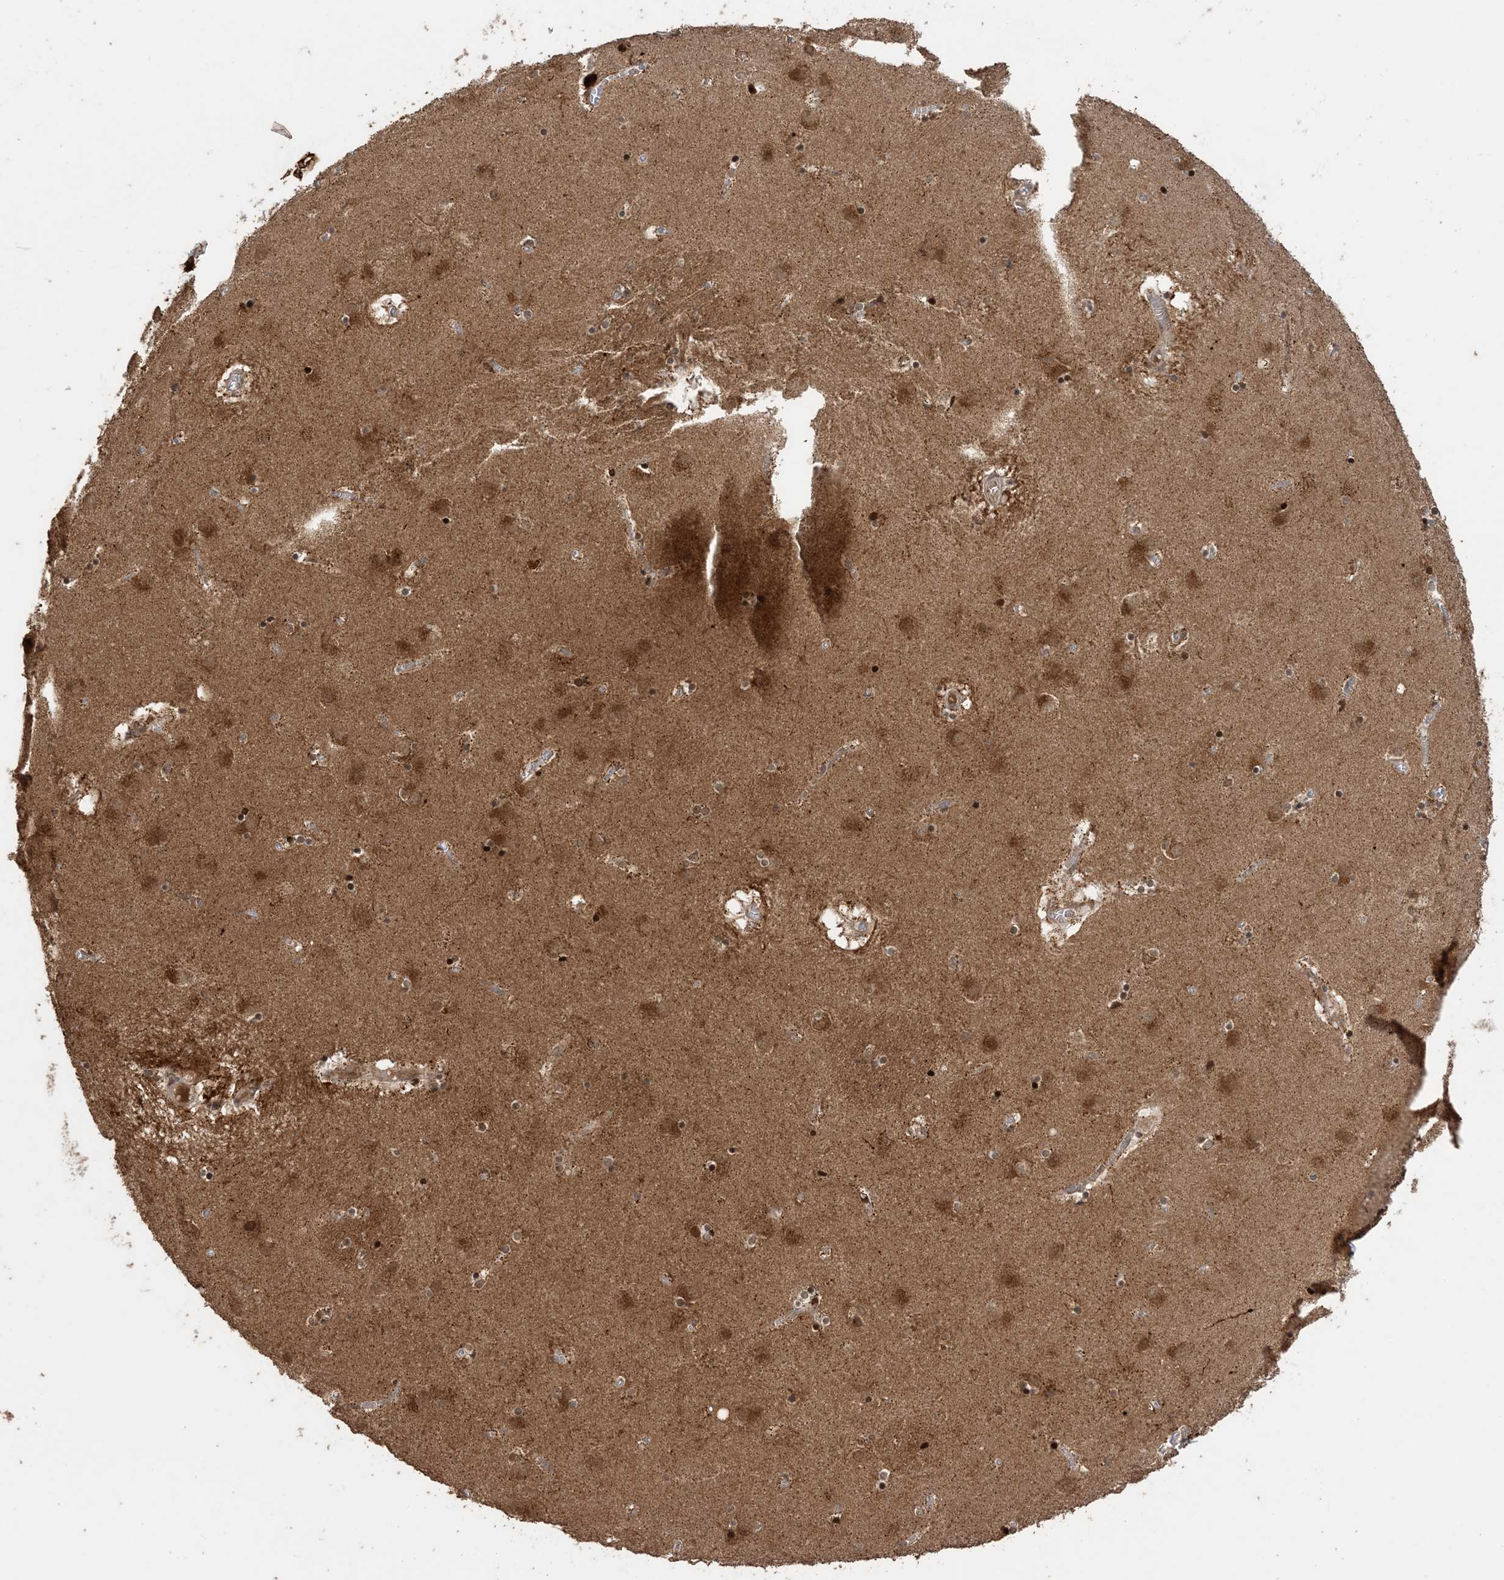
{"staining": {"intensity": "moderate", "quantity": "25%-75%", "location": "cytoplasmic/membranous,nuclear"}, "tissue": "caudate", "cell_type": "Glial cells", "image_type": "normal", "snomed": [{"axis": "morphology", "description": "Normal tissue, NOS"}, {"axis": "topography", "description": "Lateral ventricle wall"}], "caption": "Glial cells show moderate cytoplasmic/membranous,nuclear positivity in about 25%-75% of cells in normal caudate.", "gene": "ATP13A2", "patient": {"sex": "male", "age": 70}}